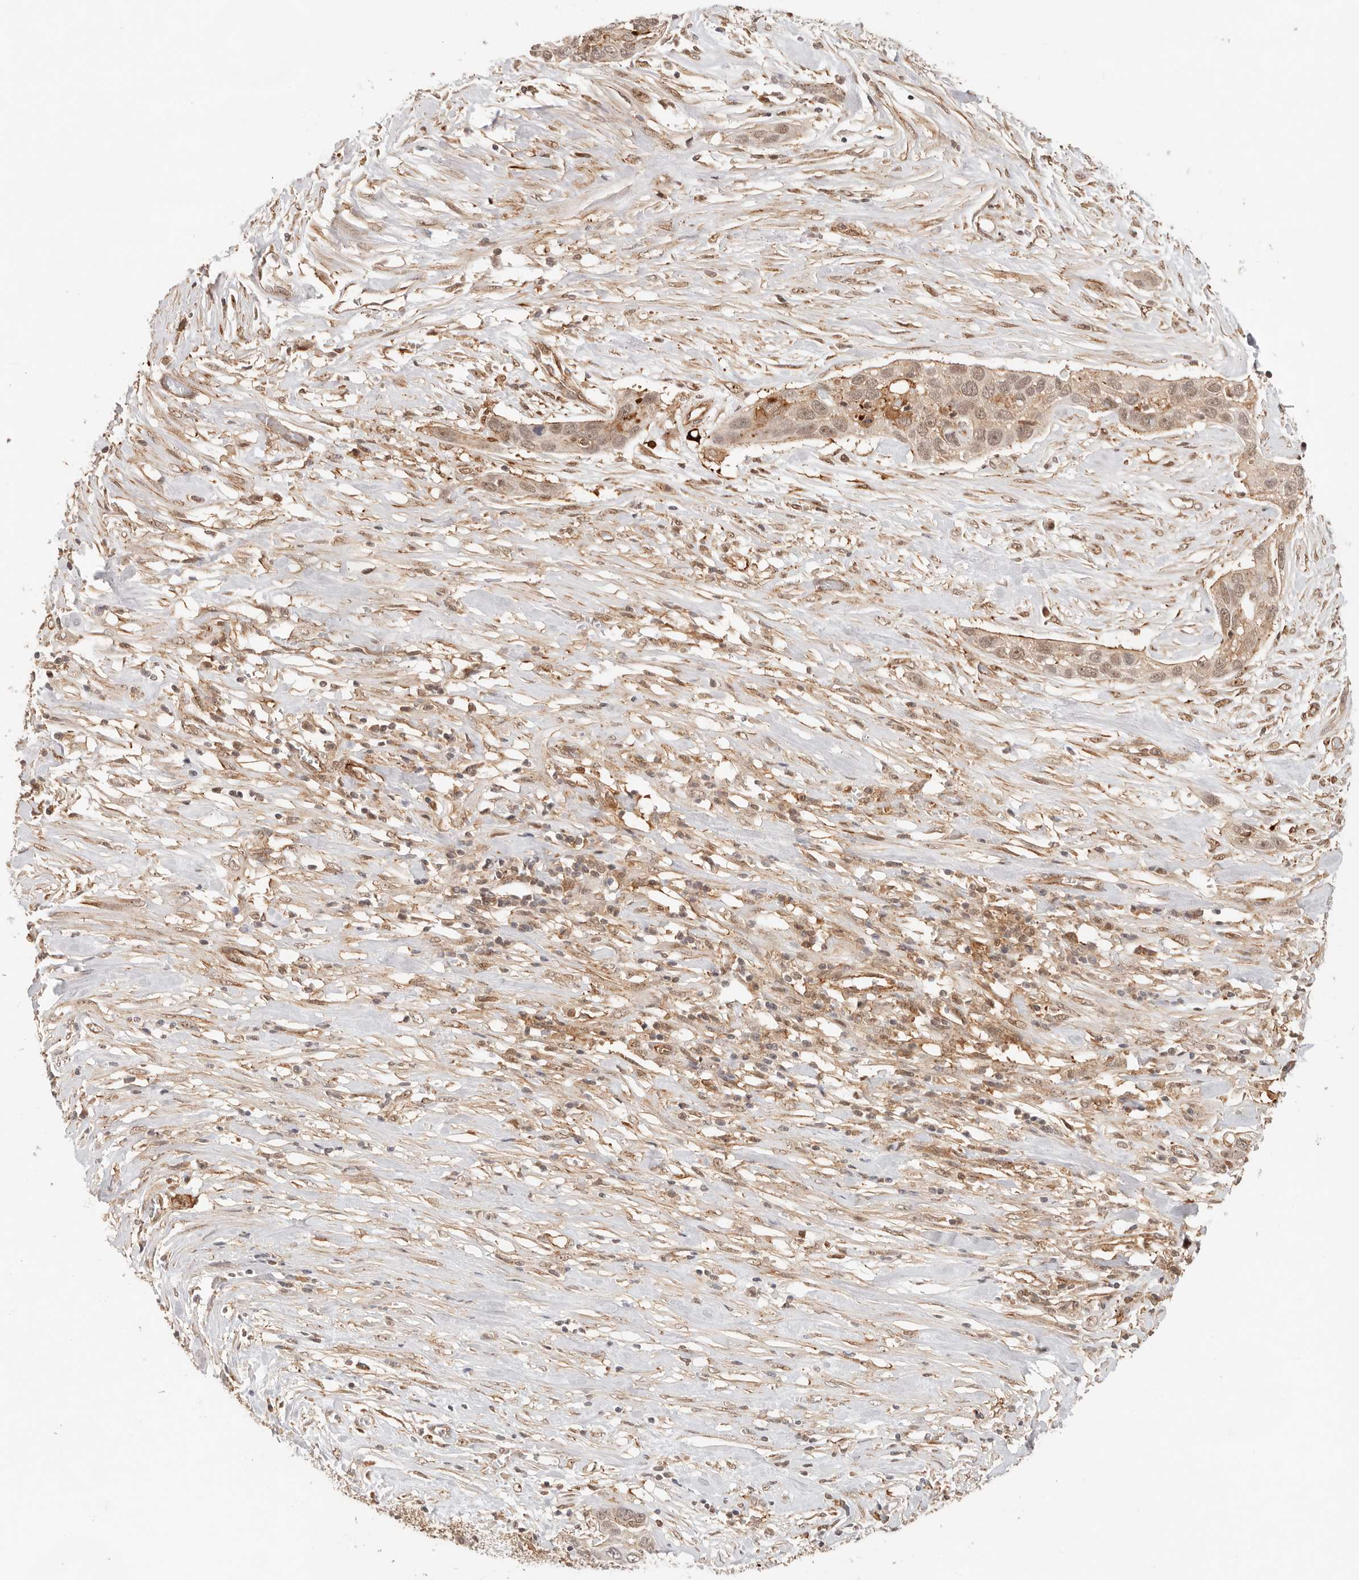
{"staining": {"intensity": "weak", "quantity": ">75%", "location": "cytoplasmic/membranous,nuclear"}, "tissue": "pancreatic cancer", "cell_type": "Tumor cells", "image_type": "cancer", "snomed": [{"axis": "morphology", "description": "Adenocarcinoma, NOS"}, {"axis": "topography", "description": "Pancreas"}], "caption": "Immunohistochemistry of pancreatic cancer exhibits low levels of weak cytoplasmic/membranous and nuclear positivity in approximately >75% of tumor cells. (IHC, brightfield microscopy, high magnification).", "gene": "HEXD", "patient": {"sex": "female", "age": 60}}